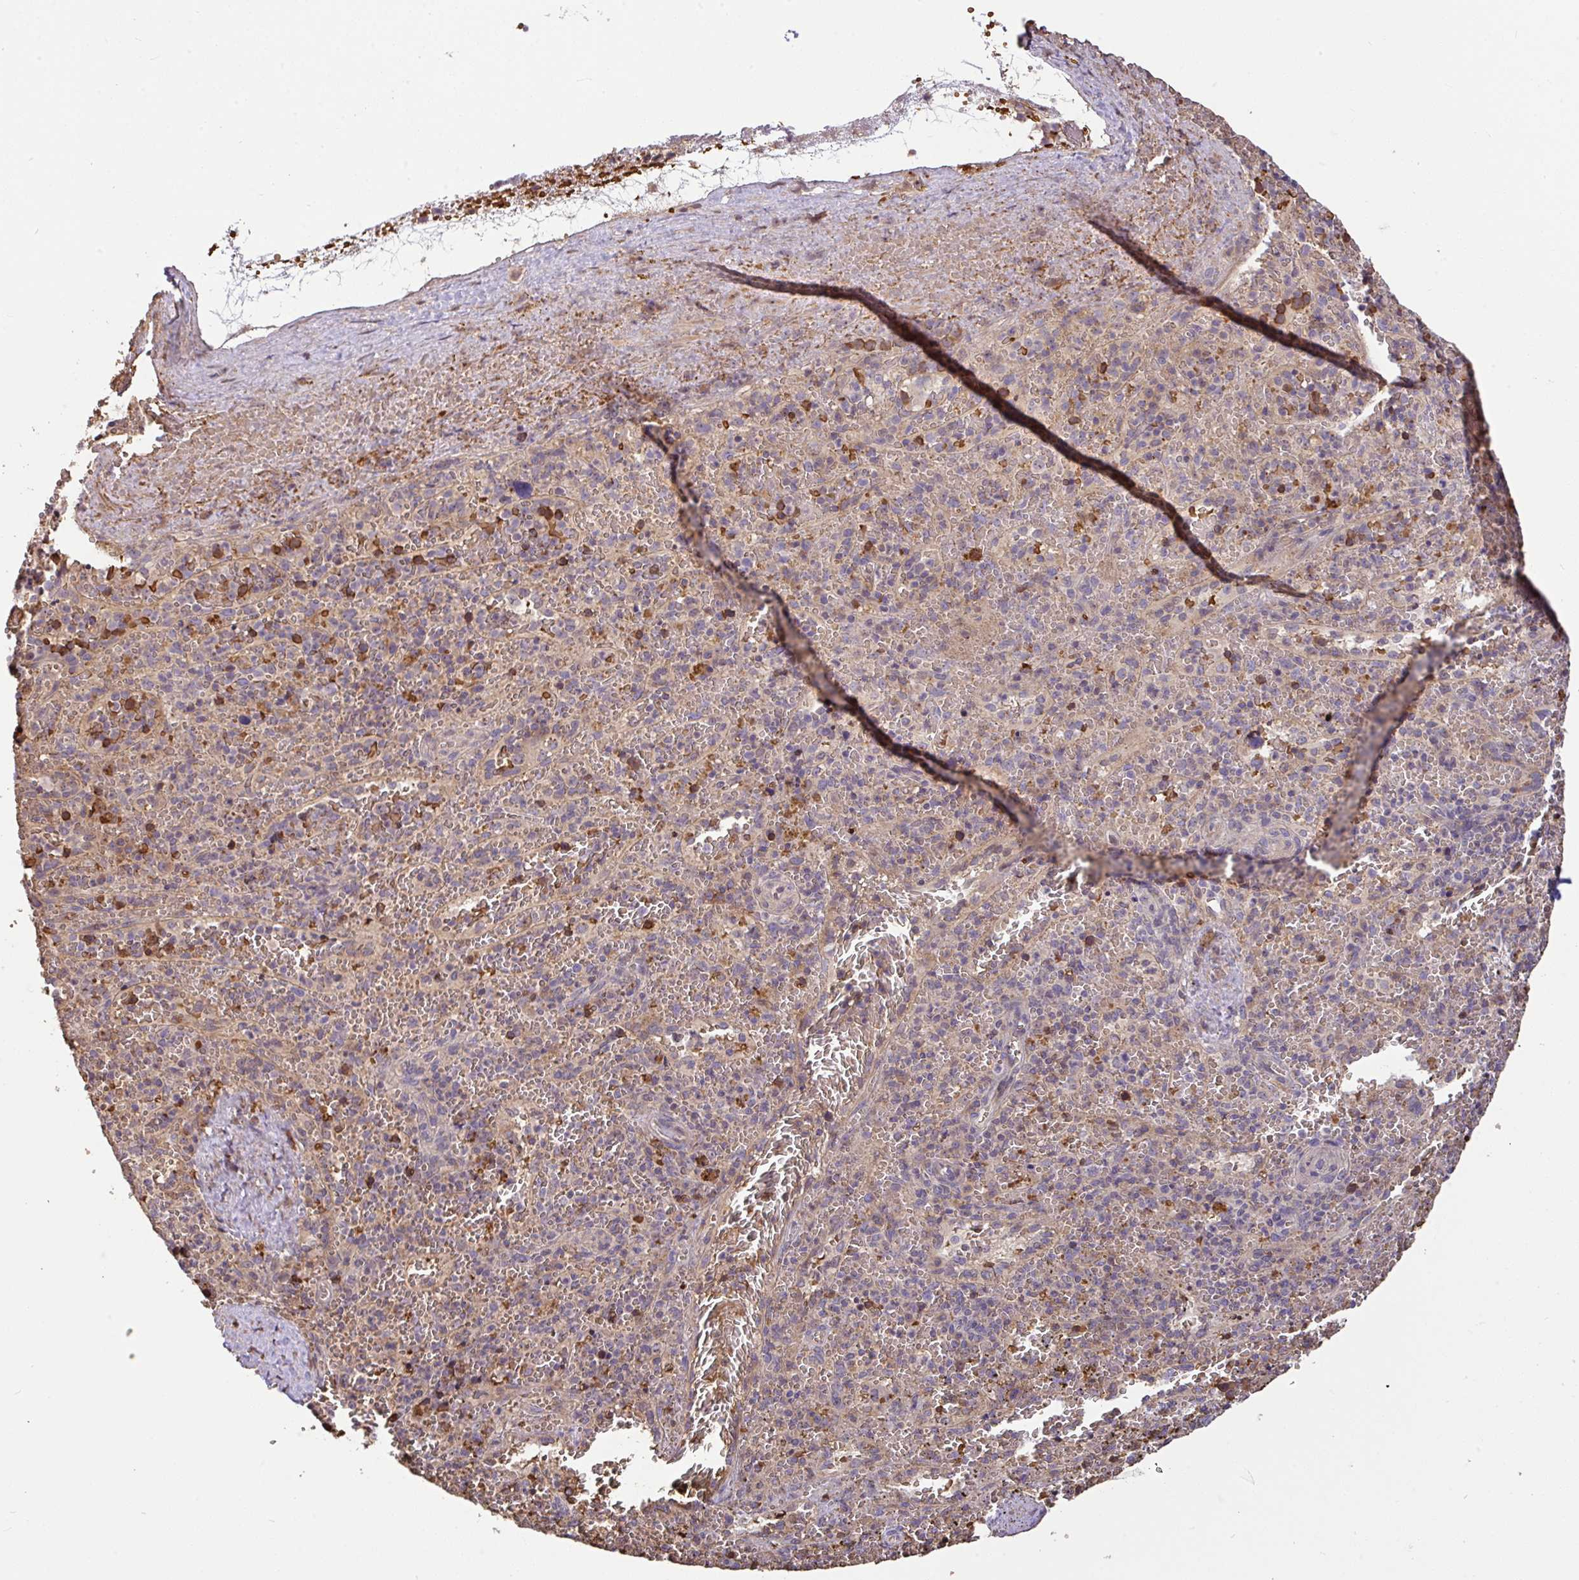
{"staining": {"intensity": "weak", "quantity": "<25%", "location": "cytoplasmic/membranous"}, "tissue": "spleen", "cell_type": "Cells in red pulp", "image_type": "normal", "snomed": [{"axis": "morphology", "description": "Normal tissue, NOS"}, {"axis": "topography", "description": "Spleen"}], "caption": "The immunohistochemistry micrograph has no significant positivity in cells in red pulp of spleen.", "gene": "C1QTNF9B", "patient": {"sex": "female", "age": 50}}